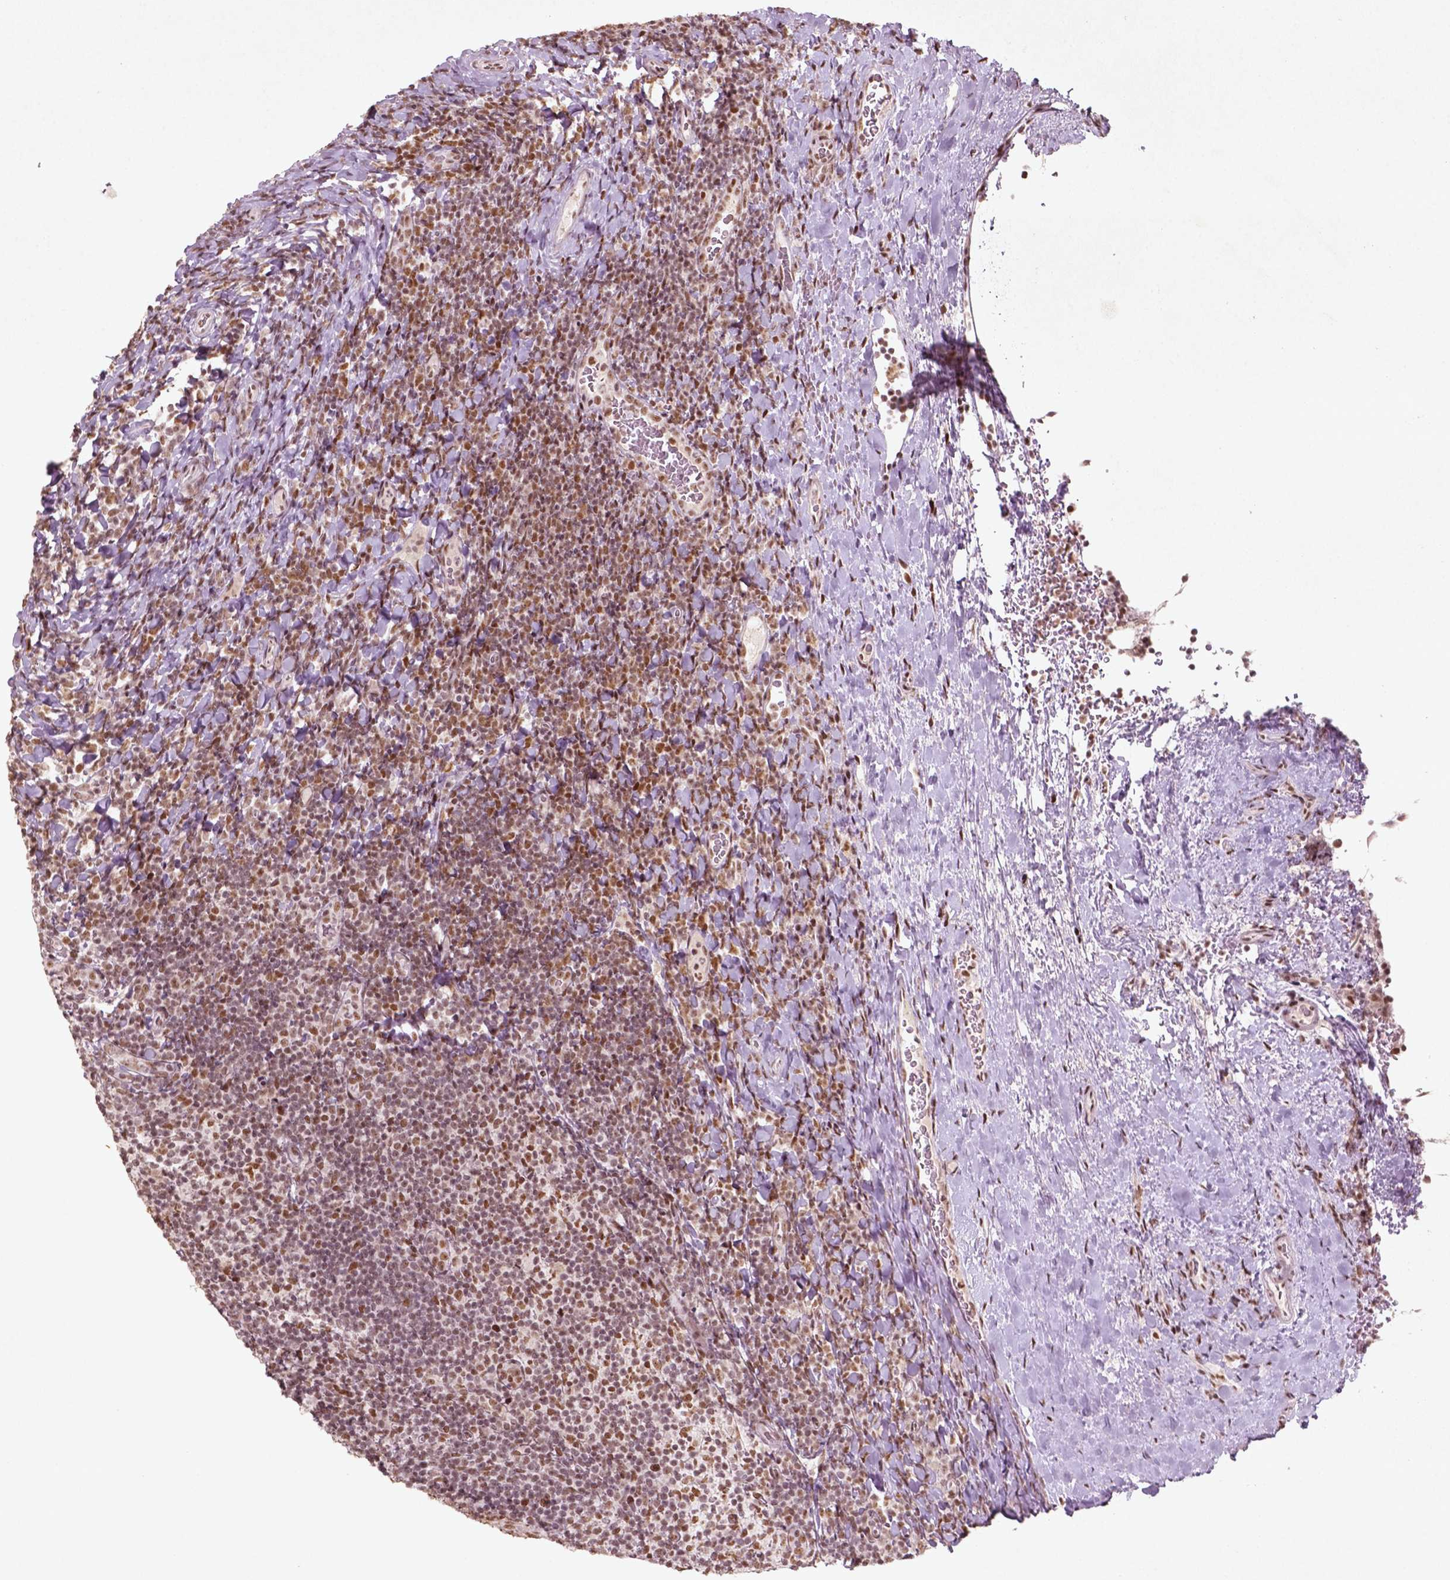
{"staining": {"intensity": "moderate", "quantity": ">75%", "location": "nuclear"}, "tissue": "tonsil", "cell_type": "Germinal center cells", "image_type": "normal", "snomed": [{"axis": "morphology", "description": "Normal tissue, NOS"}, {"axis": "topography", "description": "Tonsil"}], "caption": "IHC of unremarkable tonsil shows medium levels of moderate nuclear staining in approximately >75% of germinal center cells. (DAB (3,3'-diaminobenzidine) = brown stain, brightfield microscopy at high magnification).", "gene": "HMG20B", "patient": {"sex": "male", "age": 17}}